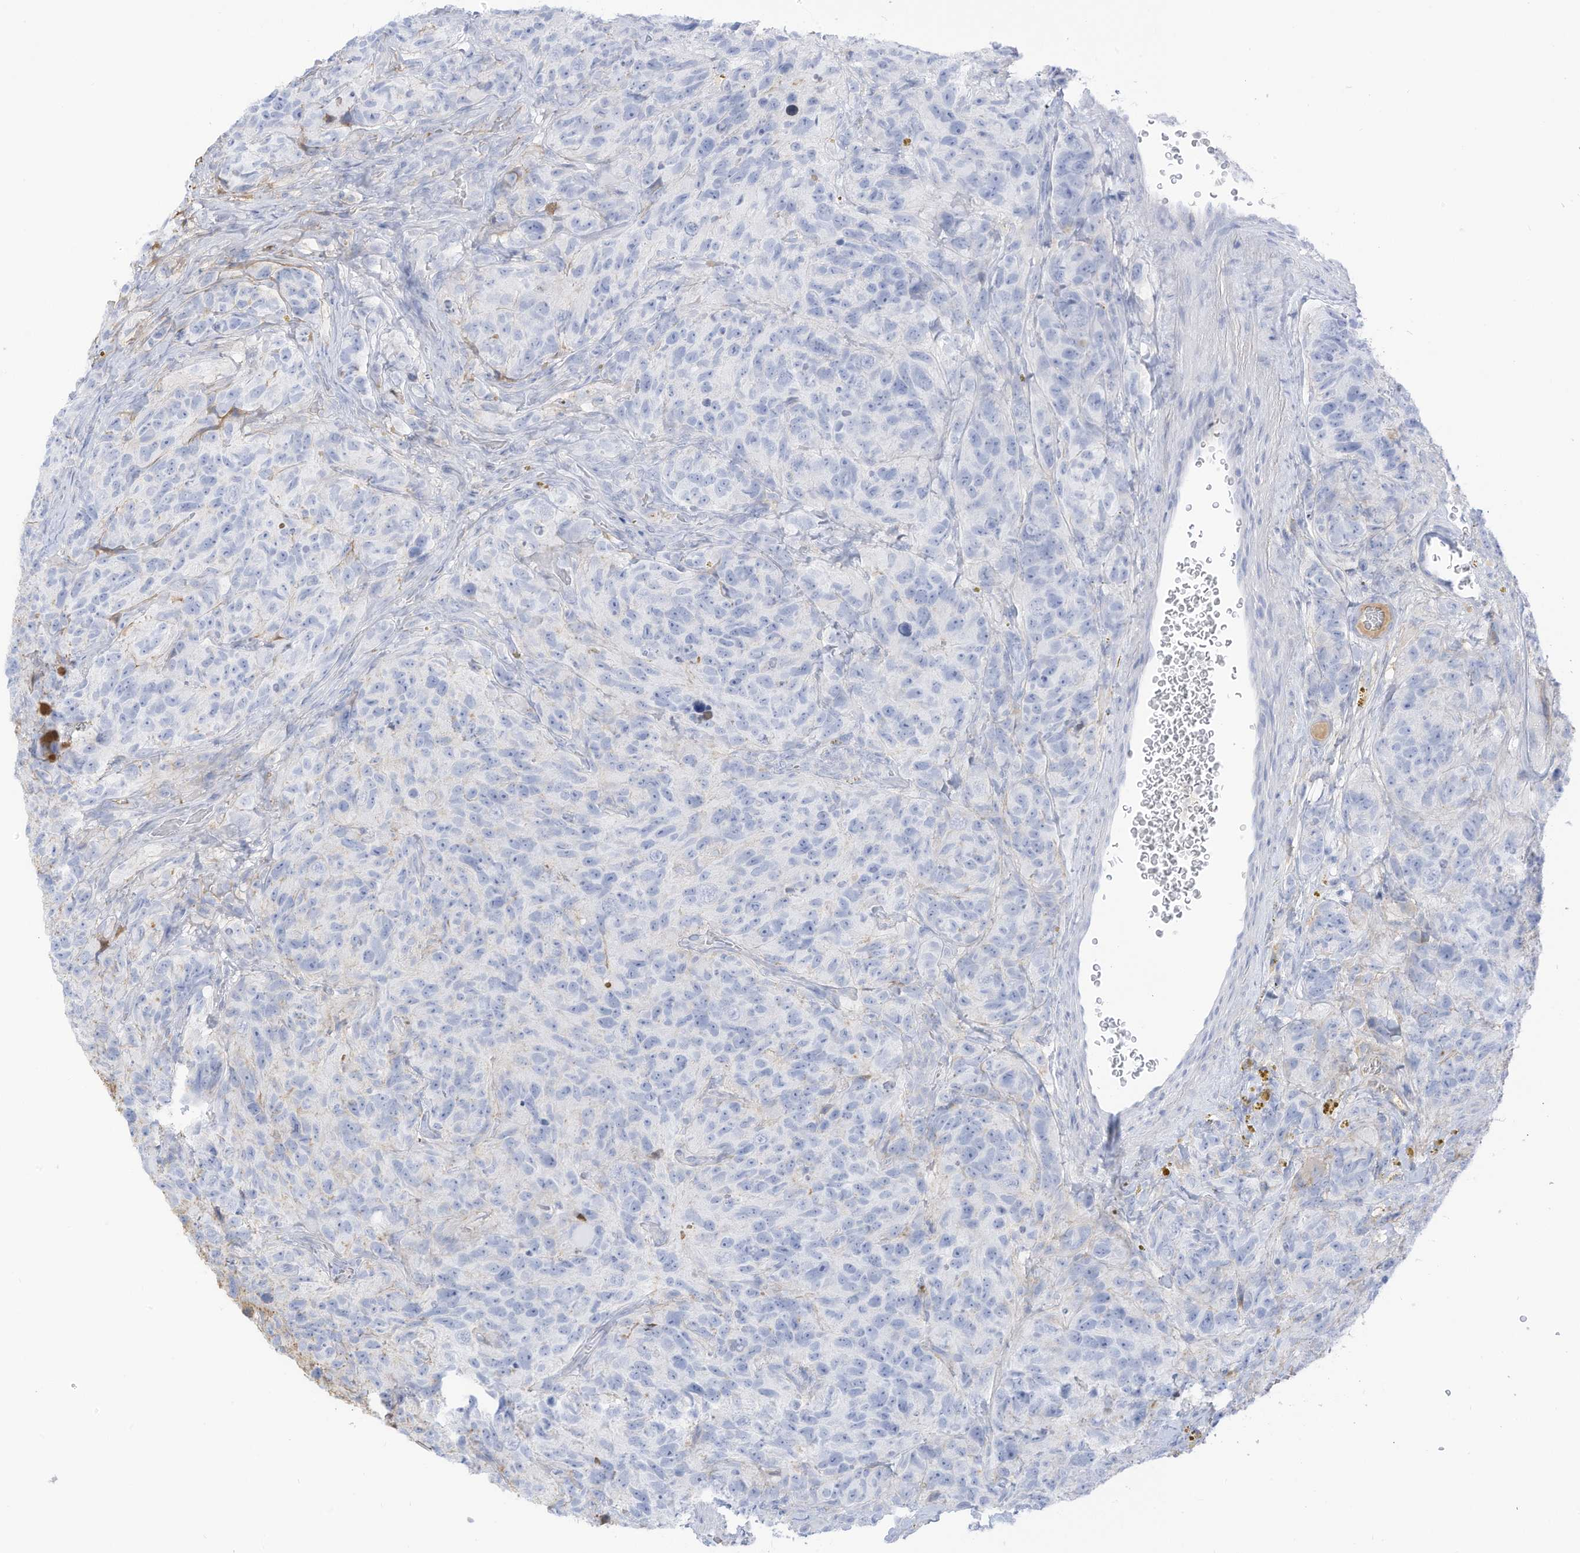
{"staining": {"intensity": "negative", "quantity": "none", "location": "none"}, "tissue": "glioma", "cell_type": "Tumor cells", "image_type": "cancer", "snomed": [{"axis": "morphology", "description": "Glioma, malignant, High grade"}, {"axis": "topography", "description": "Brain"}], "caption": "High power microscopy histopathology image of an immunohistochemistry (IHC) image of malignant glioma (high-grade), revealing no significant expression in tumor cells.", "gene": "HSD17B13", "patient": {"sex": "male", "age": 69}}